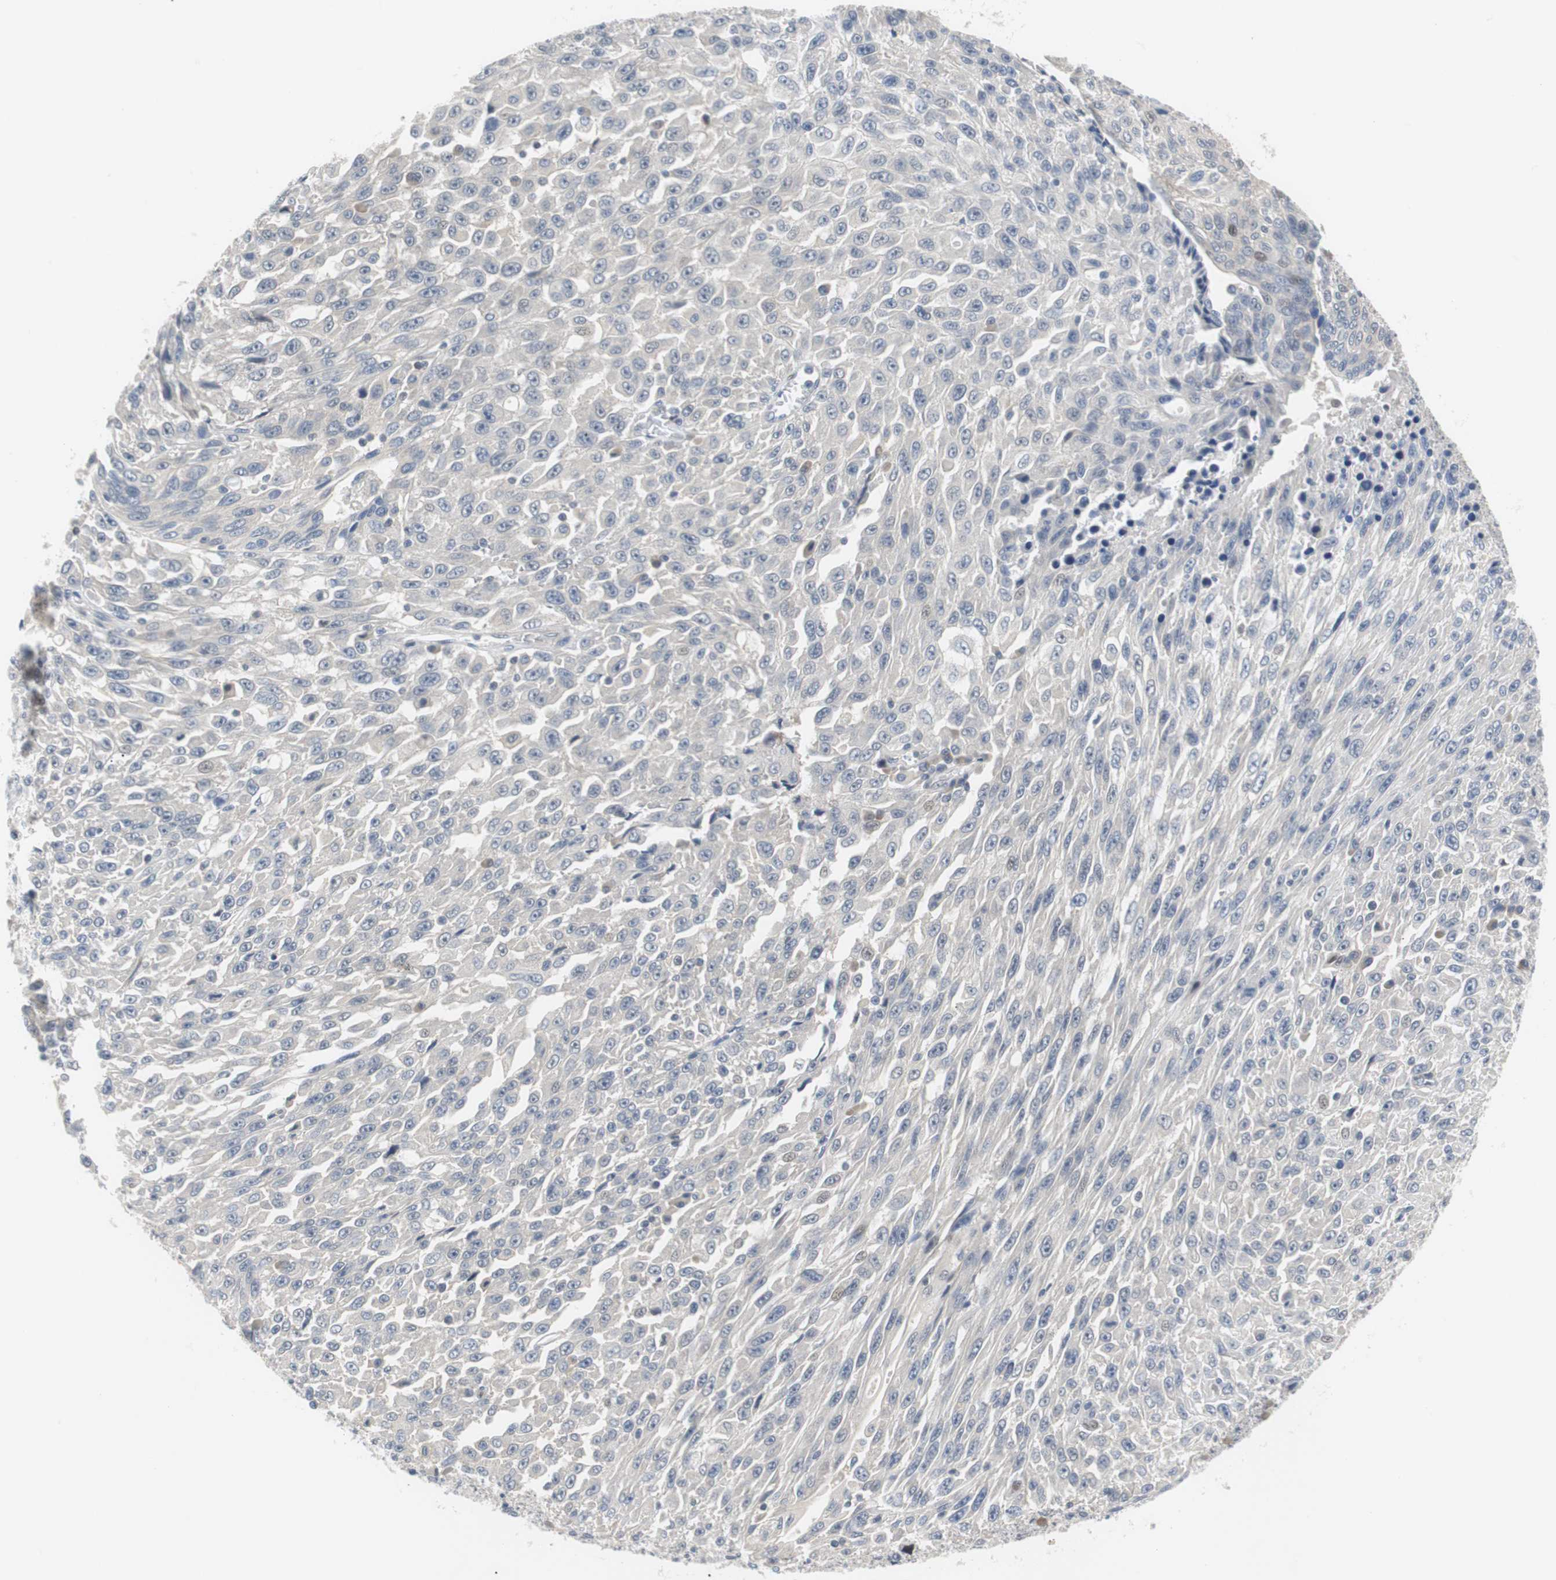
{"staining": {"intensity": "weak", "quantity": "<25%", "location": "nuclear"}, "tissue": "urothelial cancer", "cell_type": "Tumor cells", "image_type": "cancer", "snomed": [{"axis": "morphology", "description": "Urothelial carcinoma, High grade"}, {"axis": "topography", "description": "Urinary bladder"}], "caption": "A photomicrograph of urothelial cancer stained for a protein demonstrates no brown staining in tumor cells. Brightfield microscopy of immunohistochemistry stained with DAB (brown) and hematoxylin (blue), captured at high magnification.", "gene": "MAP2K4", "patient": {"sex": "male", "age": 66}}